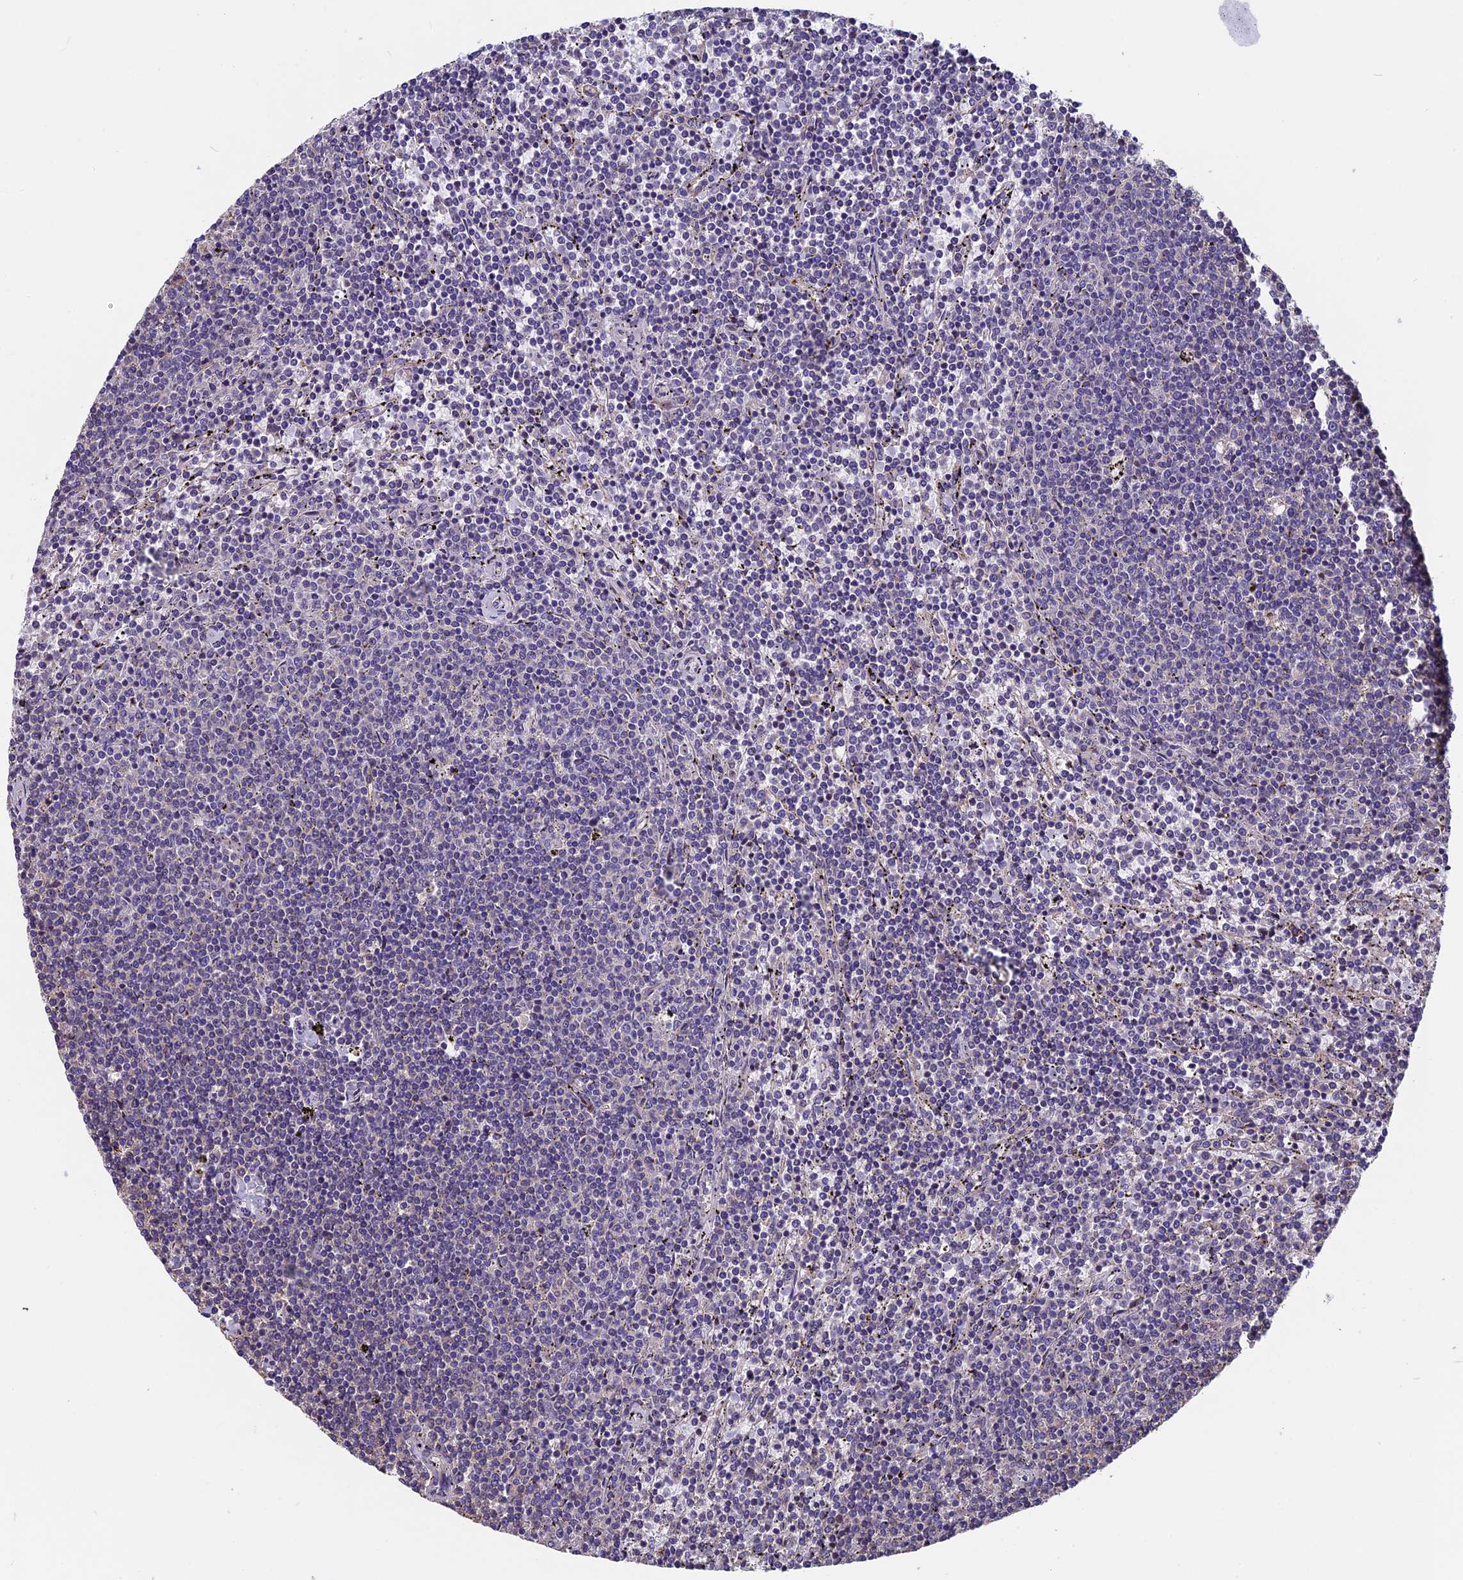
{"staining": {"intensity": "negative", "quantity": "none", "location": "none"}, "tissue": "lymphoma", "cell_type": "Tumor cells", "image_type": "cancer", "snomed": [{"axis": "morphology", "description": "Malignant lymphoma, non-Hodgkin's type, Low grade"}, {"axis": "topography", "description": "Spleen"}], "caption": "Lymphoma was stained to show a protein in brown. There is no significant positivity in tumor cells.", "gene": "CCDC153", "patient": {"sex": "female", "age": 50}}